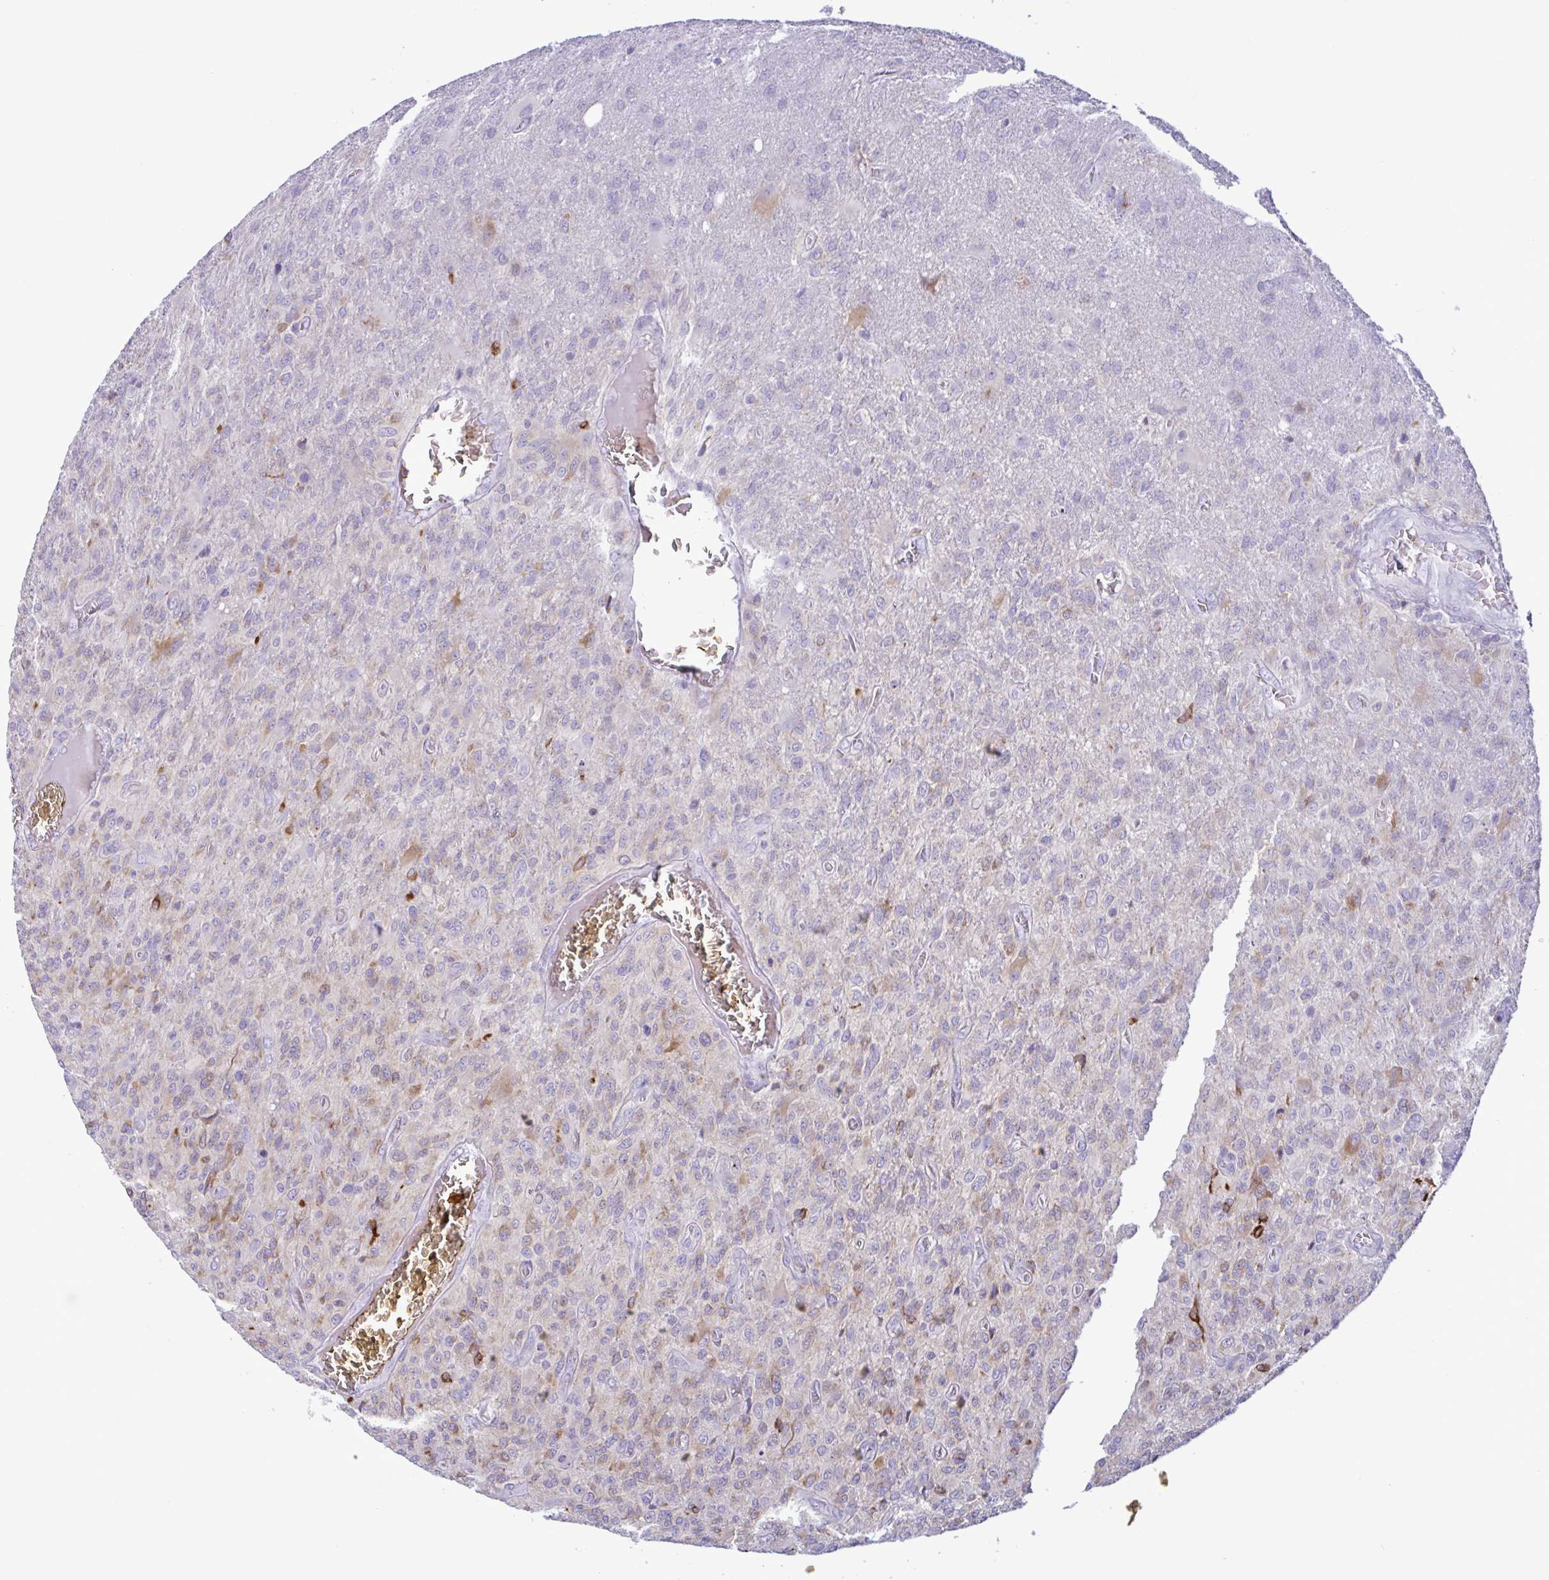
{"staining": {"intensity": "weak", "quantity": "25%-75%", "location": "cytoplasmic/membranous"}, "tissue": "glioma", "cell_type": "Tumor cells", "image_type": "cancer", "snomed": [{"axis": "morphology", "description": "Glioma, malignant, High grade"}, {"axis": "topography", "description": "Brain"}], "caption": "Immunohistochemical staining of human glioma exhibits low levels of weak cytoplasmic/membranous protein positivity in about 25%-75% of tumor cells. Using DAB (3,3'-diaminobenzidine) (brown) and hematoxylin (blue) stains, captured at high magnification using brightfield microscopy.", "gene": "SREBF1", "patient": {"sex": "male", "age": 61}}